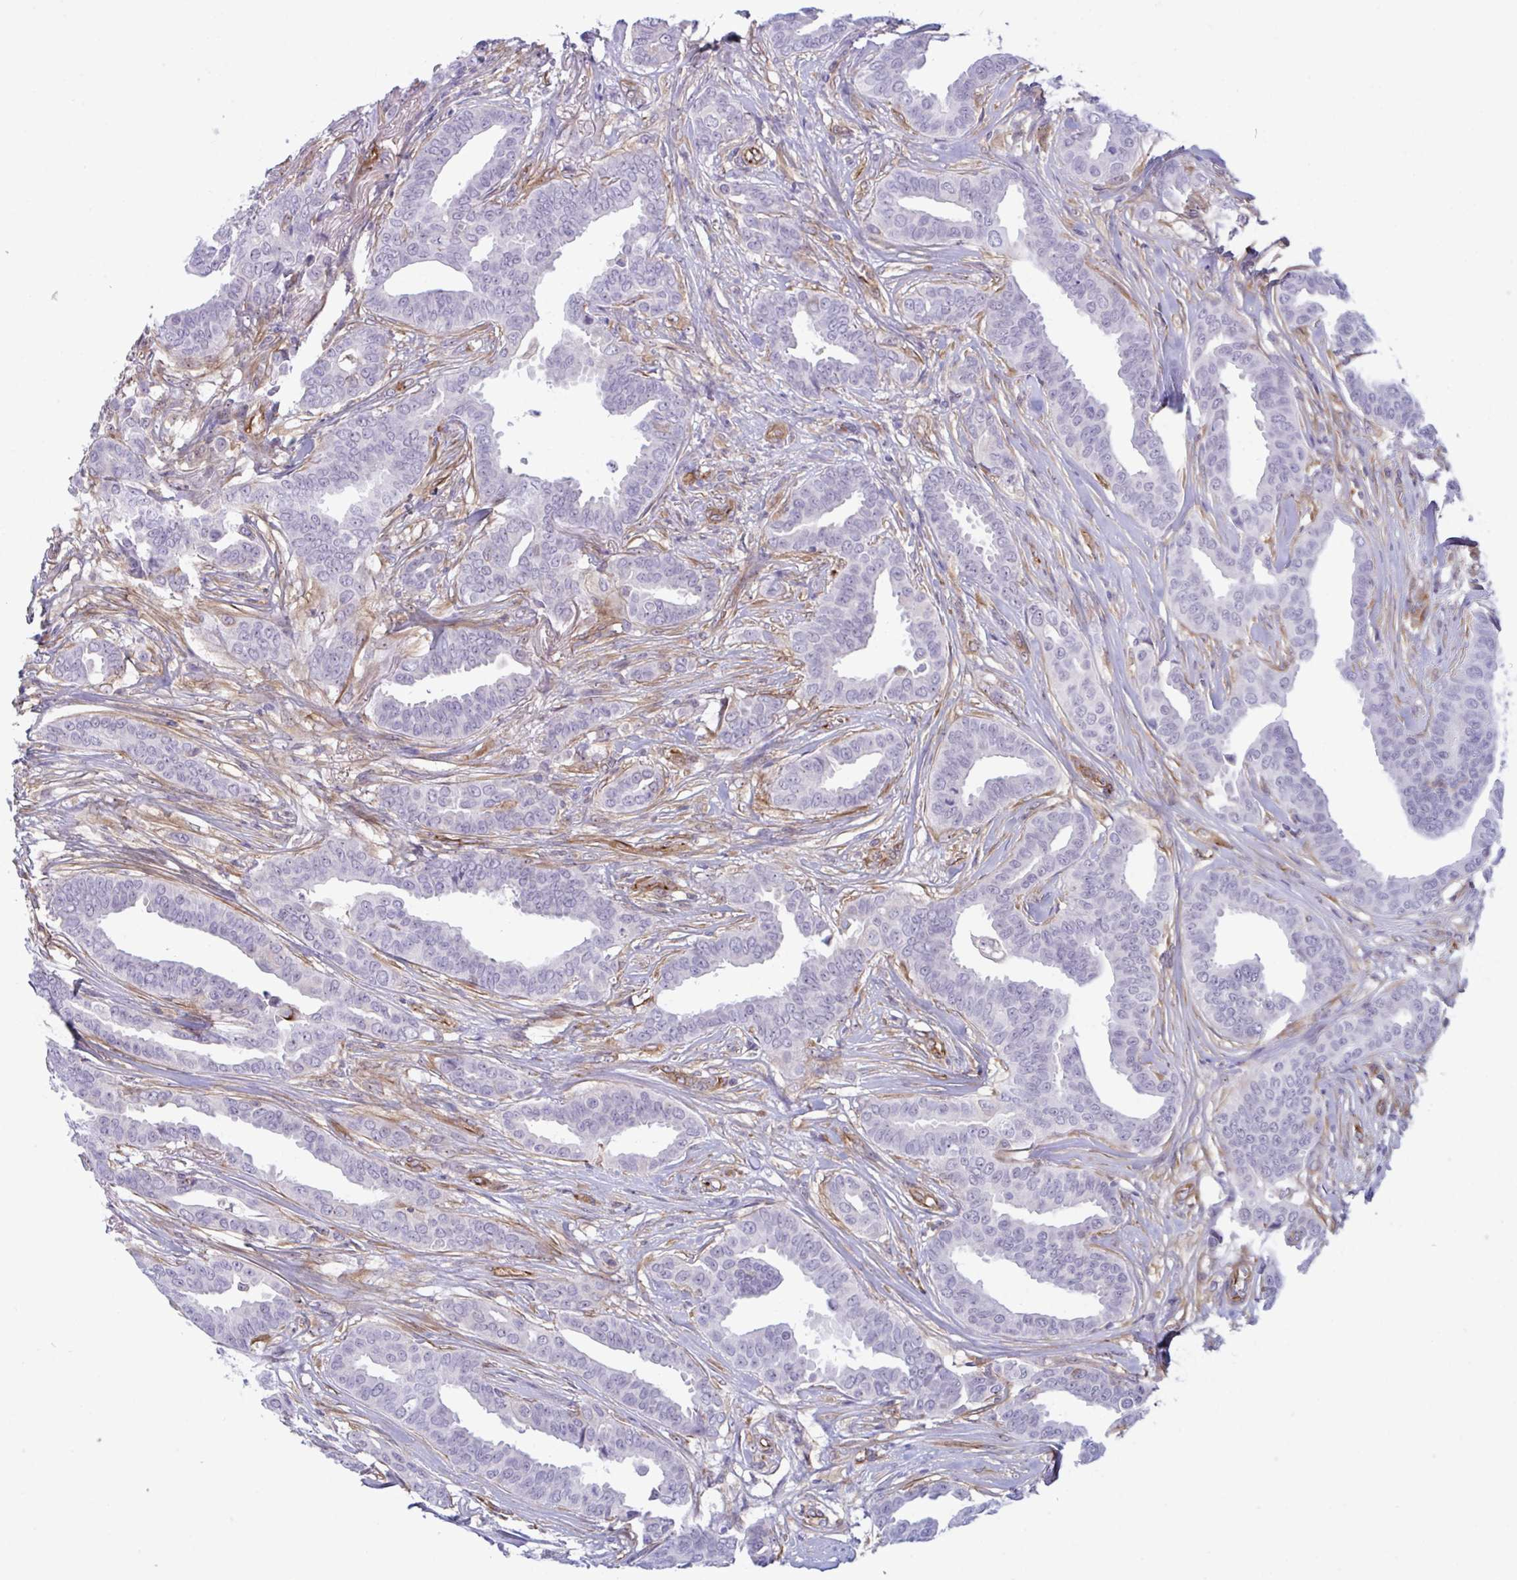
{"staining": {"intensity": "negative", "quantity": "none", "location": "none"}, "tissue": "breast cancer", "cell_type": "Tumor cells", "image_type": "cancer", "snomed": [{"axis": "morphology", "description": "Duct carcinoma"}, {"axis": "topography", "description": "Breast"}], "caption": "Immunohistochemistry micrograph of neoplastic tissue: human breast cancer stained with DAB demonstrates no significant protein staining in tumor cells.", "gene": "PRRT4", "patient": {"sex": "female", "age": 45}}